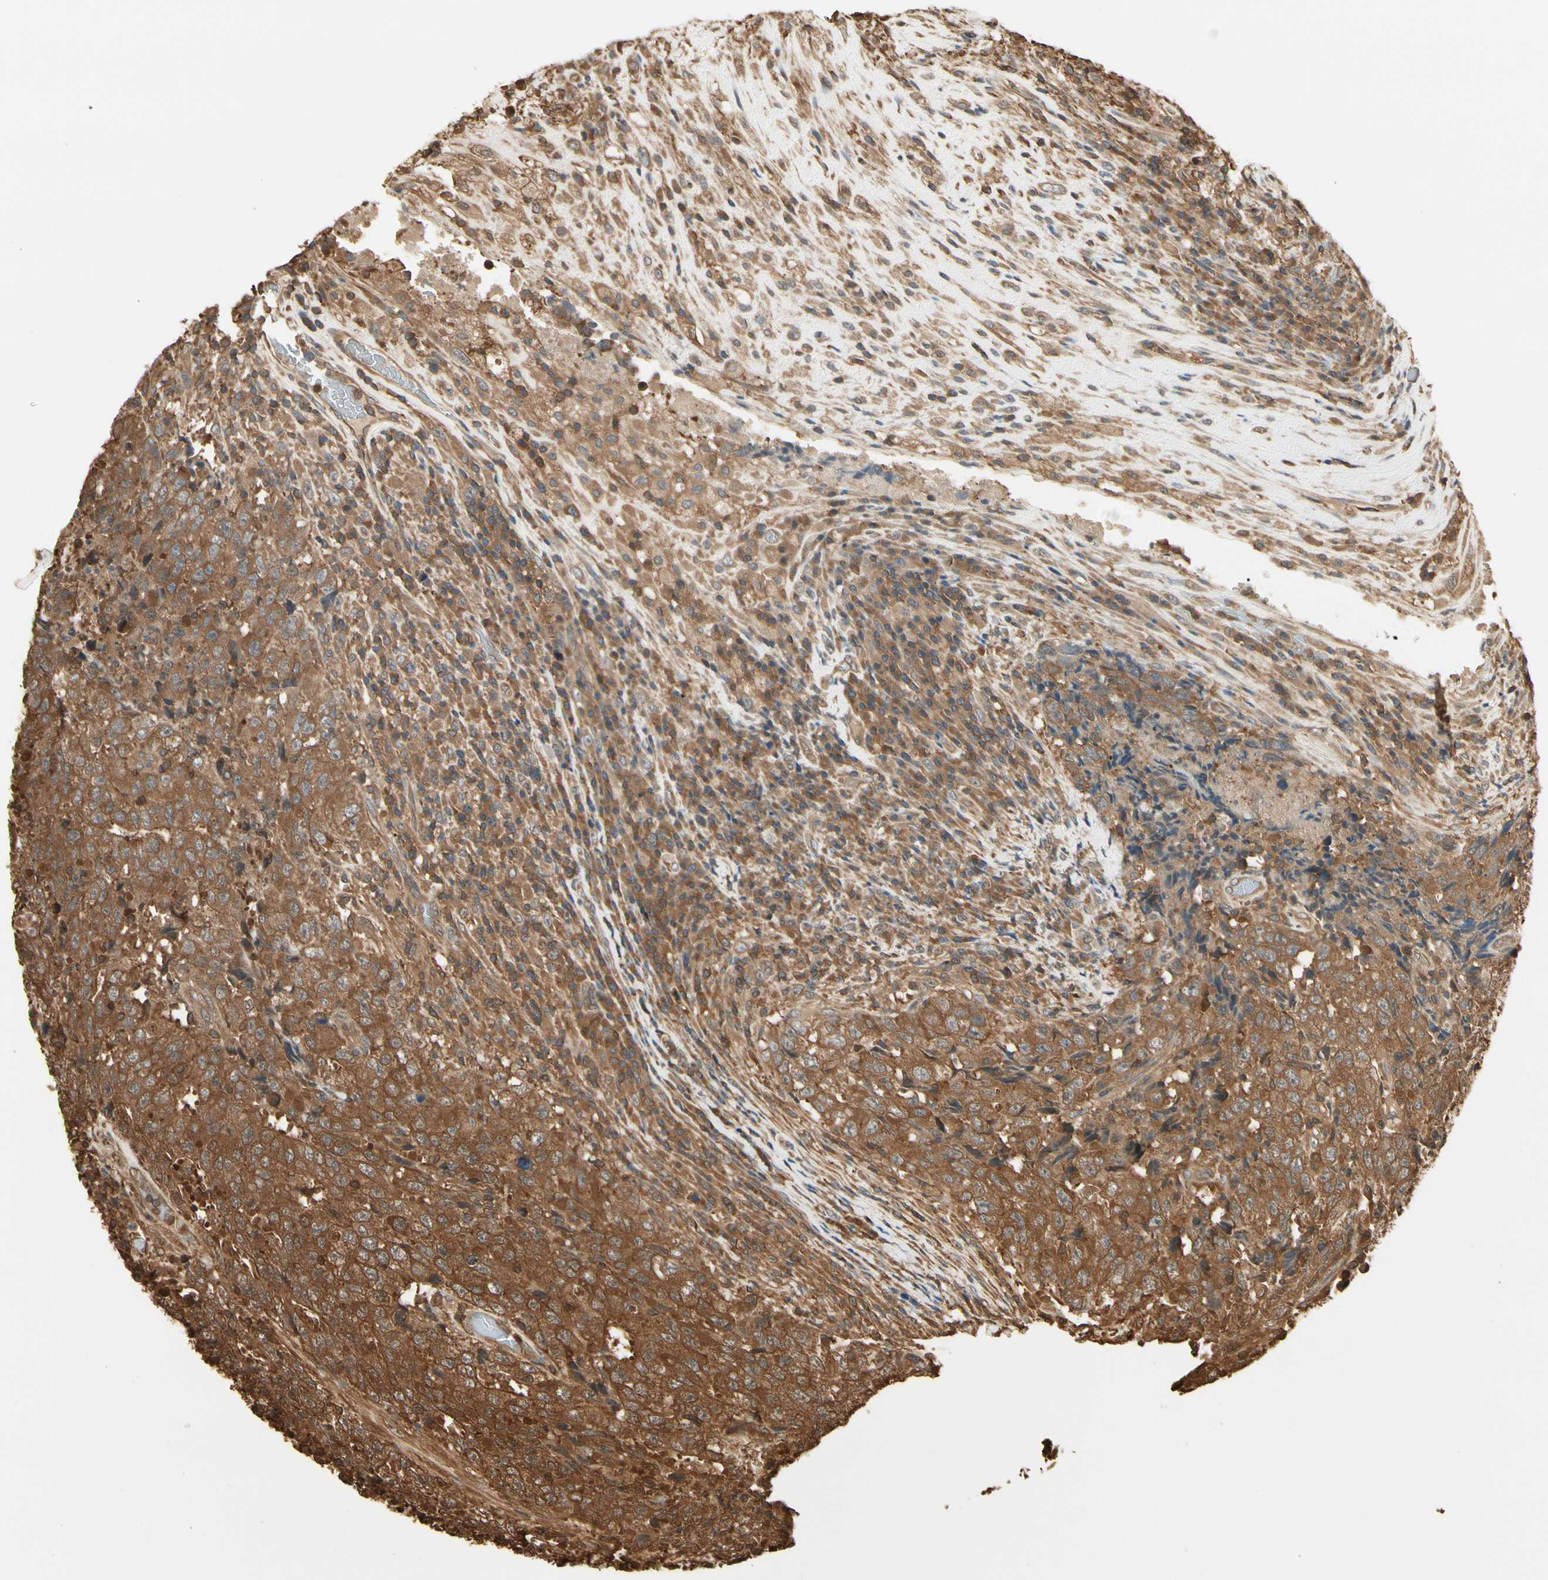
{"staining": {"intensity": "strong", "quantity": ">75%", "location": "cytoplasmic/membranous"}, "tissue": "testis cancer", "cell_type": "Tumor cells", "image_type": "cancer", "snomed": [{"axis": "morphology", "description": "Necrosis, NOS"}, {"axis": "morphology", "description": "Carcinoma, Embryonal, NOS"}, {"axis": "topography", "description": "Testis"}], "caption": "An image showing strong cytoplasmic/membranous staining in about >75% of tumor cells in embryonal carcinoma (testis), as visualized by brown immunohistochemical staining.", "gene": "YWHAE", "patient": {"sex": "male", "age": 19}}